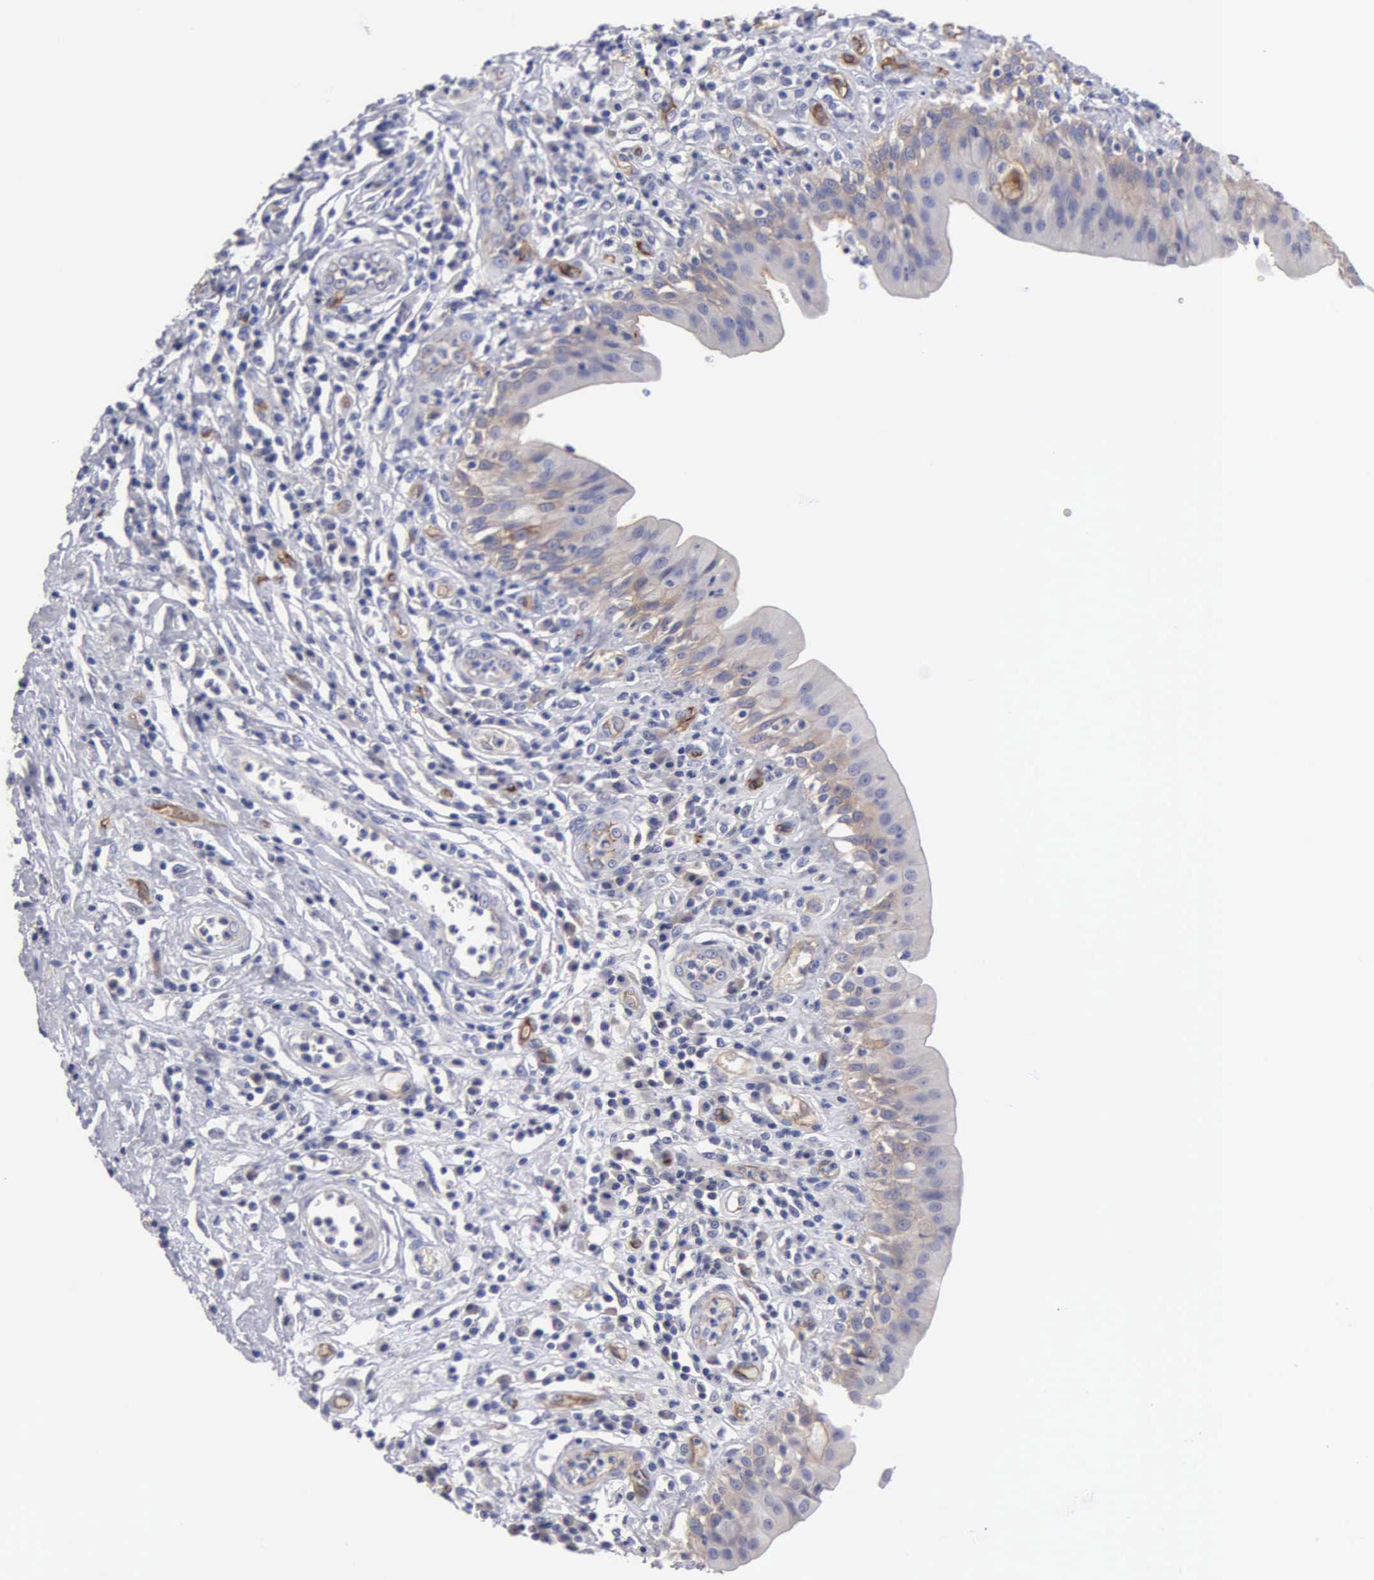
{"staining": {"intensity": "weak", "quantity": "25%-75%", "location": "cytoplasmic/membranous"}, "tissue": "urinary bladder", "cell_type": "Urothelial cells", "image_type": "normal", "snomed": [{"axis": "morphology", "description": "Normal tissue, NOS"}, {"axis": "topography", "description": "Urinary bladder"}], "caption": "Approximately 25%-75% of urothelial cells in unremarkable human urinary bladder exhibit weak cytoplasmic/membranous protein expression as visualized by brown immunohistochemical staining.", "gene": "RDX", "patient": {"sex": "female", "age": 85}}